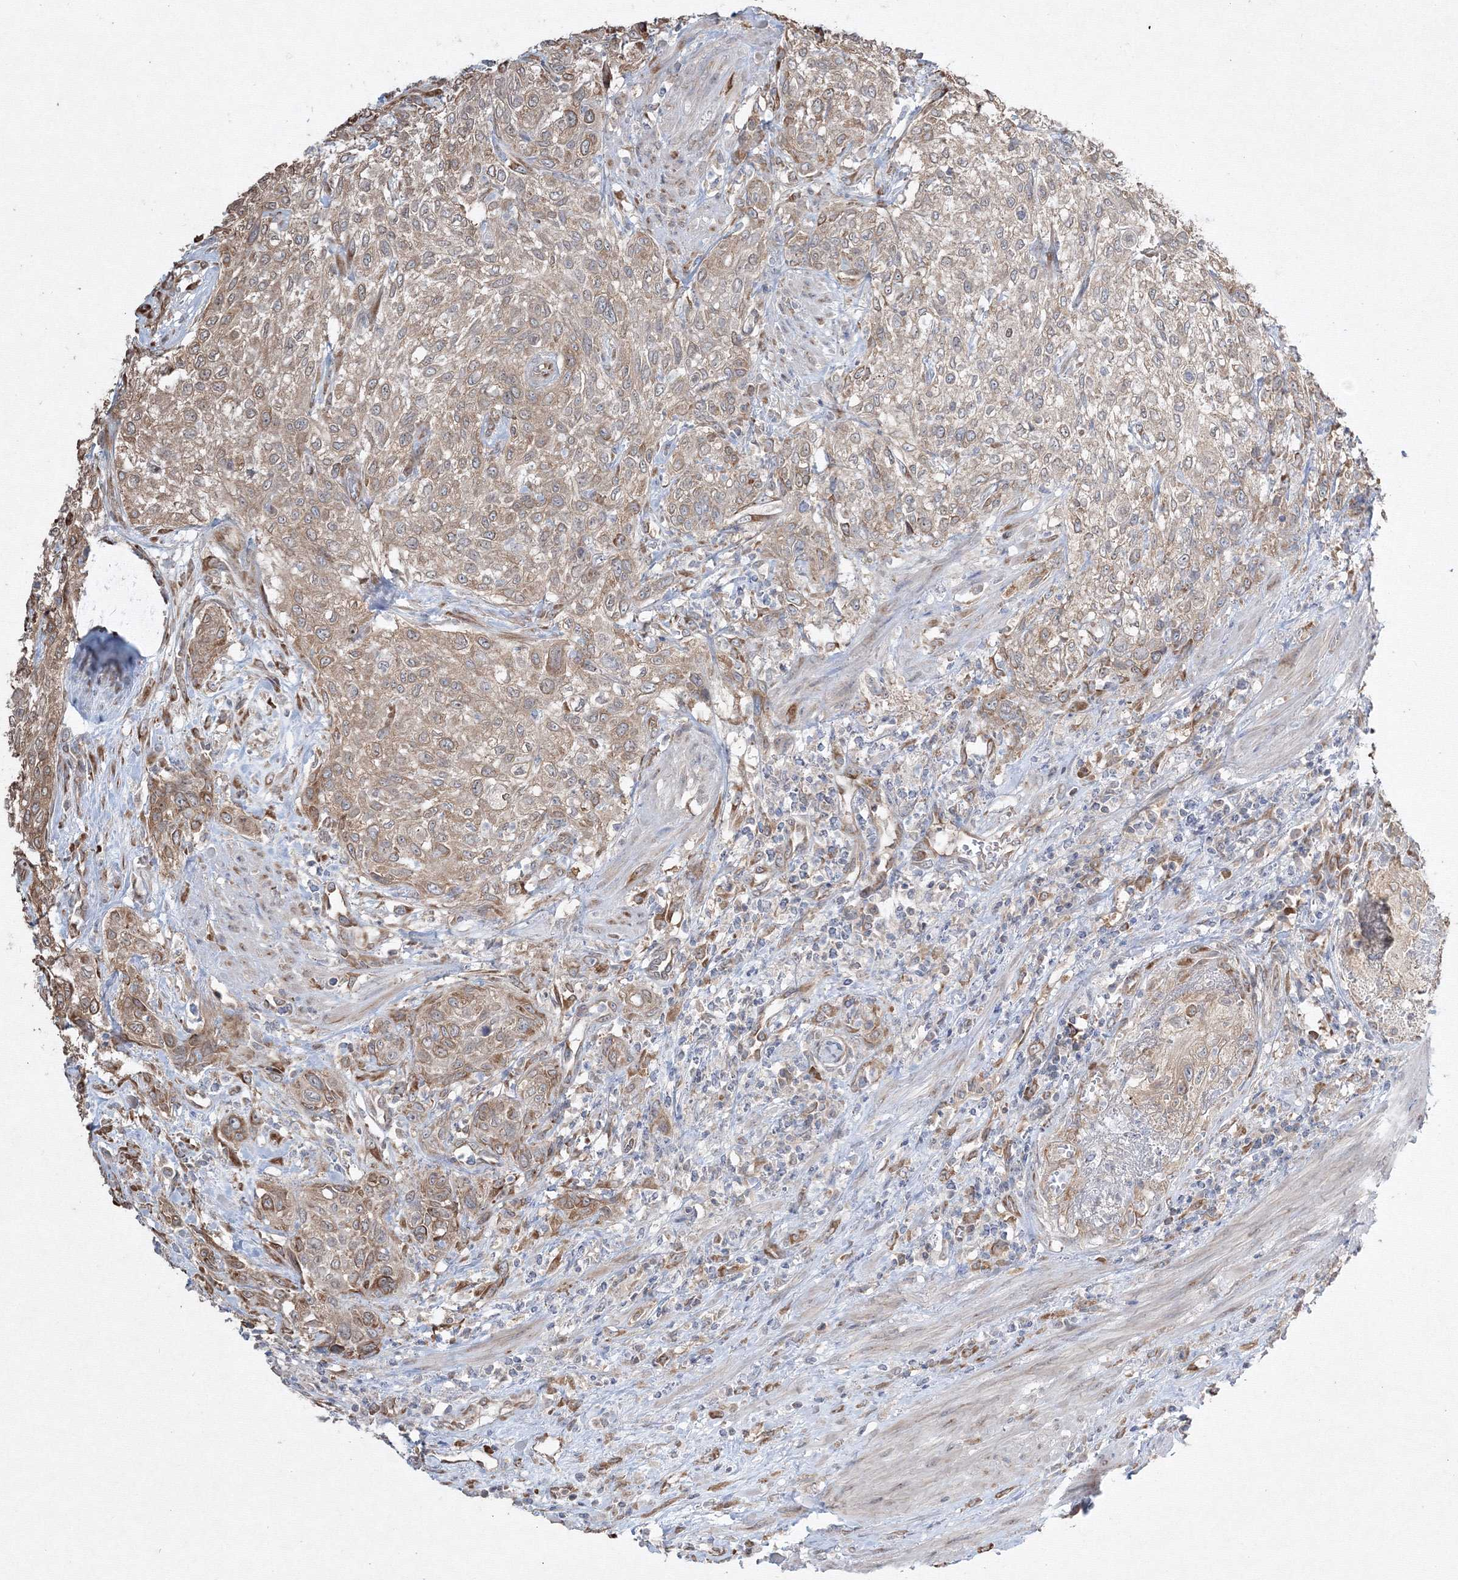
{"staining": {"intensity": "weak", "quantity": "25%-75%", "location": "cytoplasmic/membranous"}, "tissue": "urothelial cancer", "cell_type": "Tumor cells", "image_type": "cancer", "snomed": [{"axis": "morphology", "description": "Urothelial carcinoma, High grade"}, {"axis": "topography", "description": "Urinary bladder"}], "caption": "Tumor cells show low levels of weak cytoplasmic/membranous staining in approximately 25%-75% of cells in urothelial carcinoma (high-grade).", "gene": "FBXL8", "patient": {"sex": "male", "age": 35}}